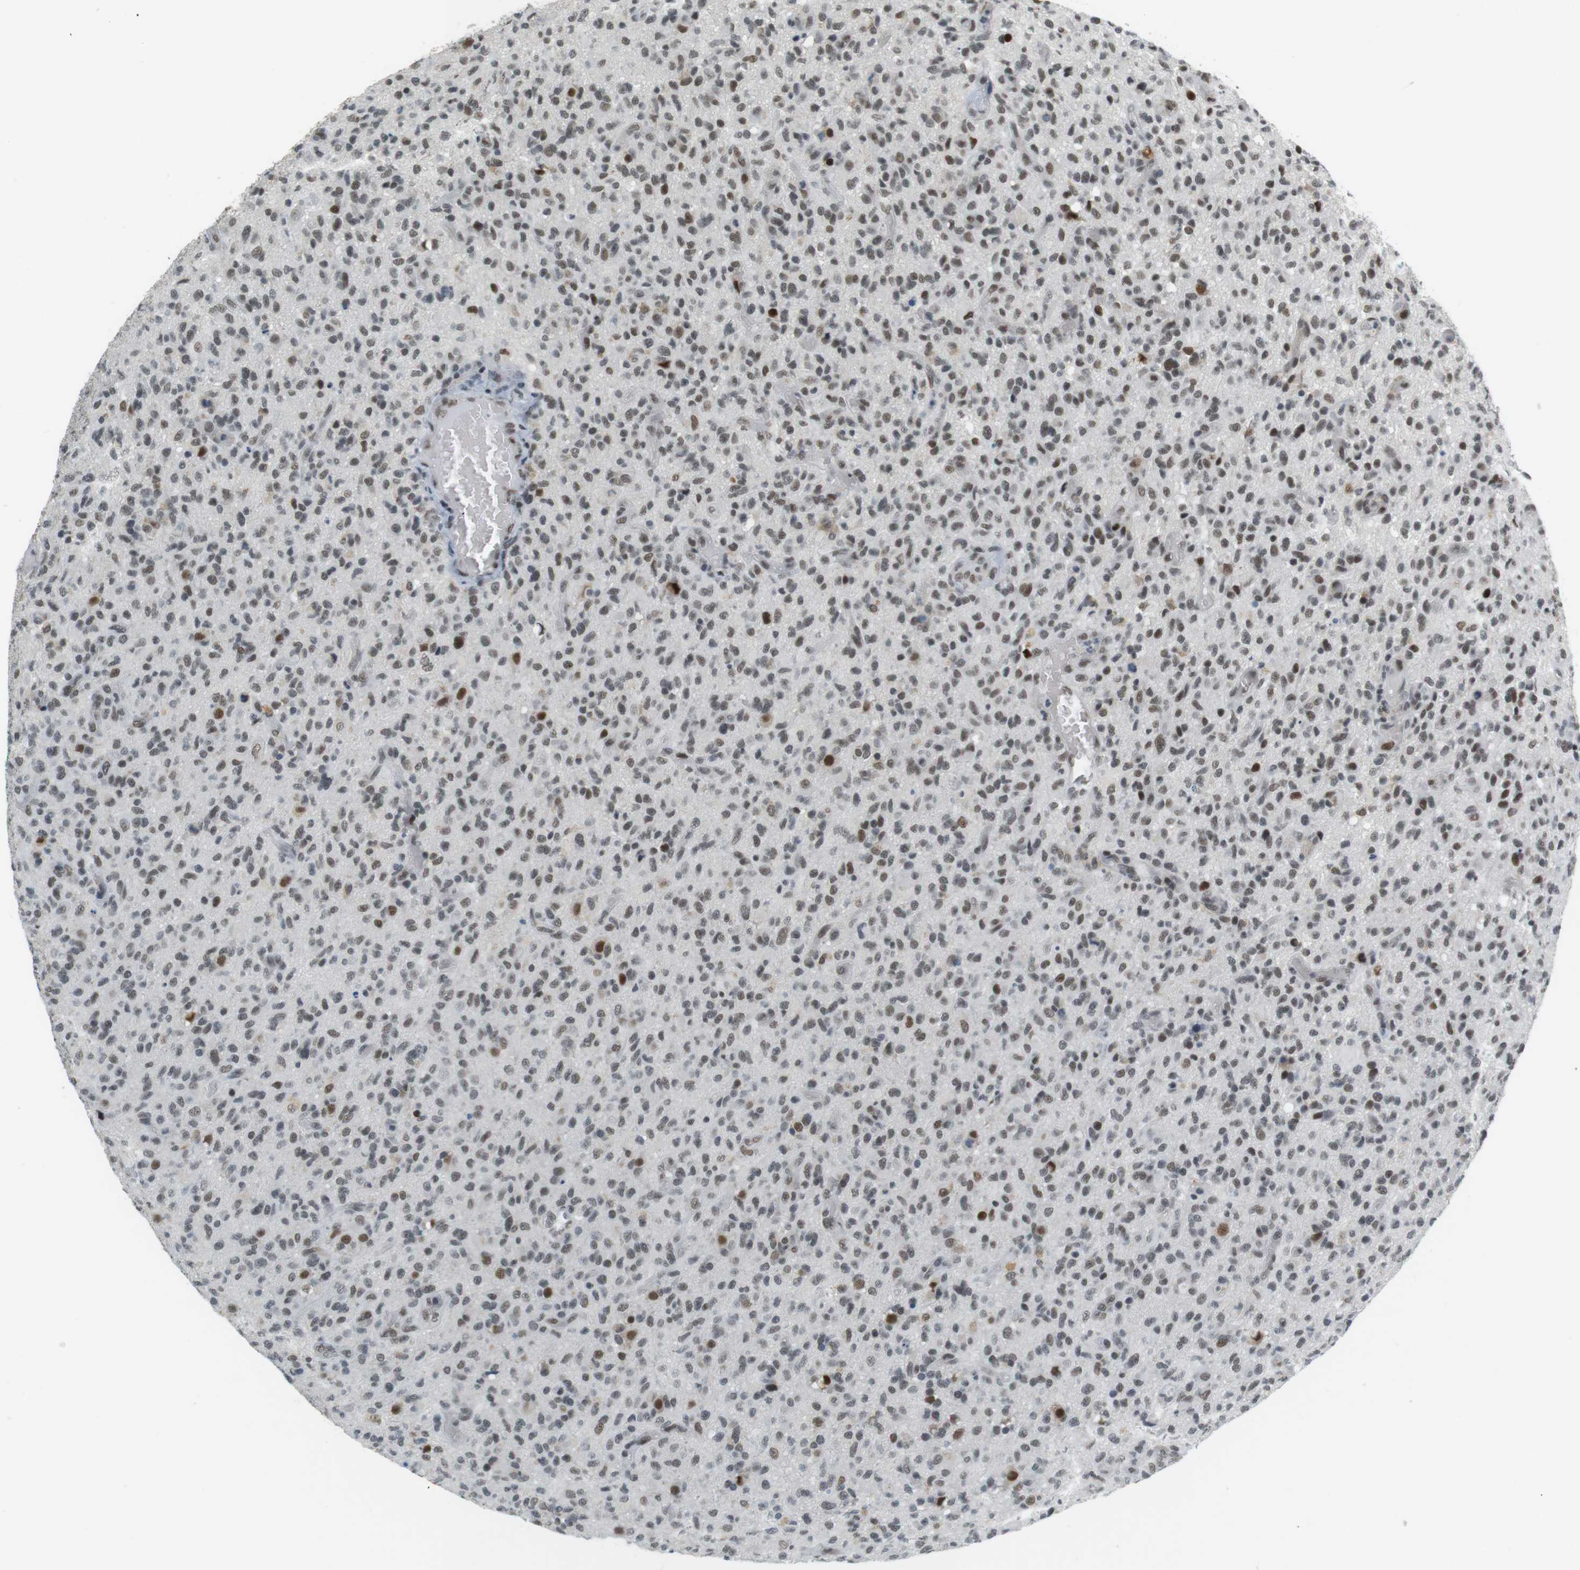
{"staining": {"intensity": "moderate", "quantity": ">75%", "location": "nuclear"}, "tissue": "glioma", "cell_type": "Tumor cells", "image_type": "cancer", "snomed": [{"axis": "morphology", "description": "Glioma, malignant, High grade"}, {"axis": "topography", "description": "Brain"}], "caption": "This image shows malignant high-grade glioma stained with IHC to label a protein in brown. The nuclear of tumor cells show moderate positivity for the protein. Nuclei are counter-stained blue.", "gene": "RNF38", "patient": {"sex": "male", "age": 71}}